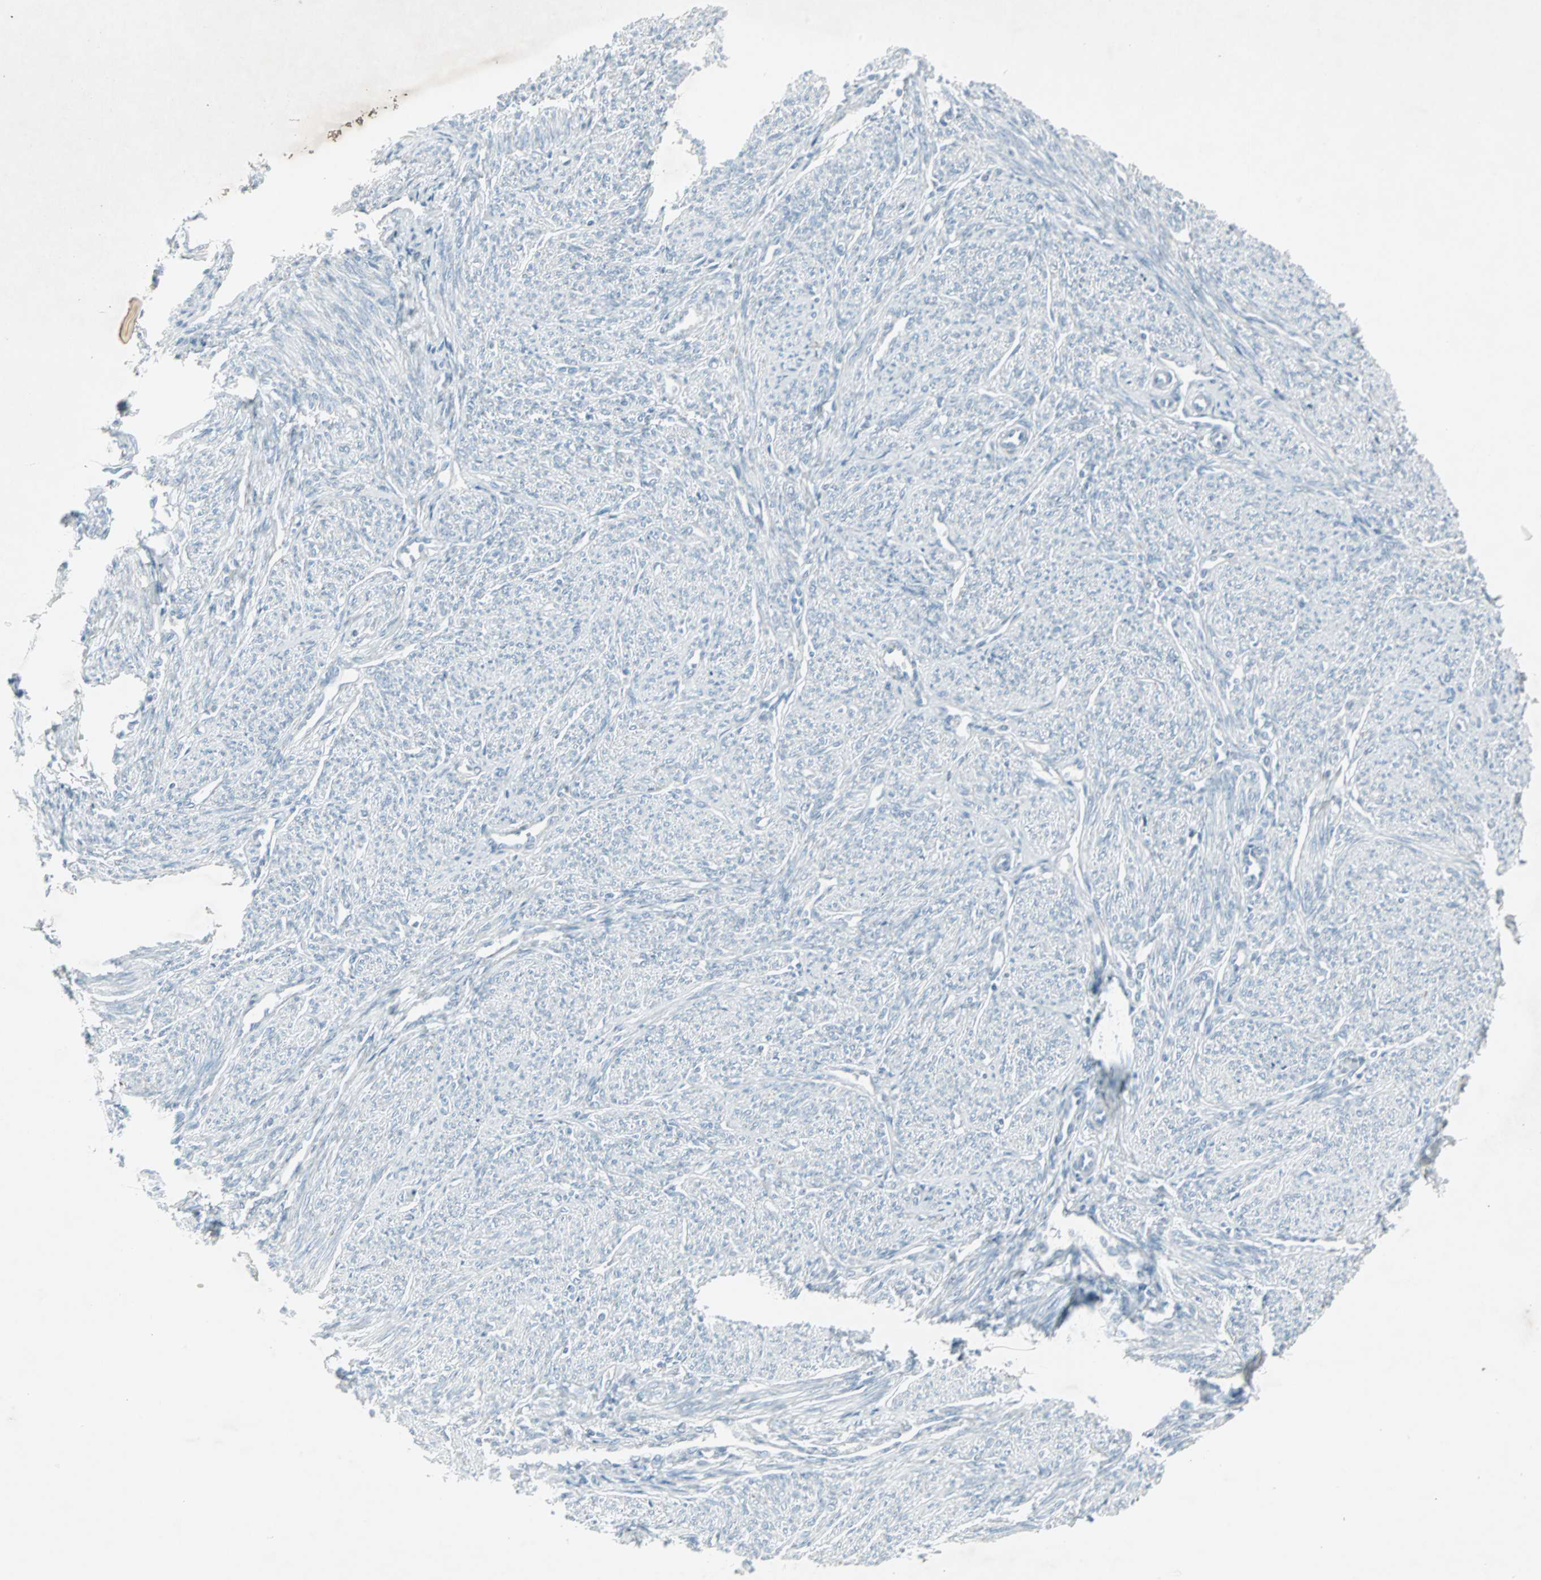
{"staining": {"intensity": "weak", "quantity": "25%-75%", "location": "cytoplasmic/membranous"}, "tissue": "smooth muscle", "cell_type": "Smooth muscle cells", "image_type": "normal", "snomed": [{"axis": "morphology", "description": "Normal tissue, NOS"}, {"axis": "topography", "description": "Smooth muscle"}], "caption": "A brown stain labels weak cytoplasmic/membranous positivity of a protein in smooth muscle cells of normal human smooth muscle. The staining was performed using DAB, with brown indicating positive protein expression. Nuclei are stained blue with hematoxylin.", "gene": "LANCL3", "patient": {"sex": "female", "age": 65}}